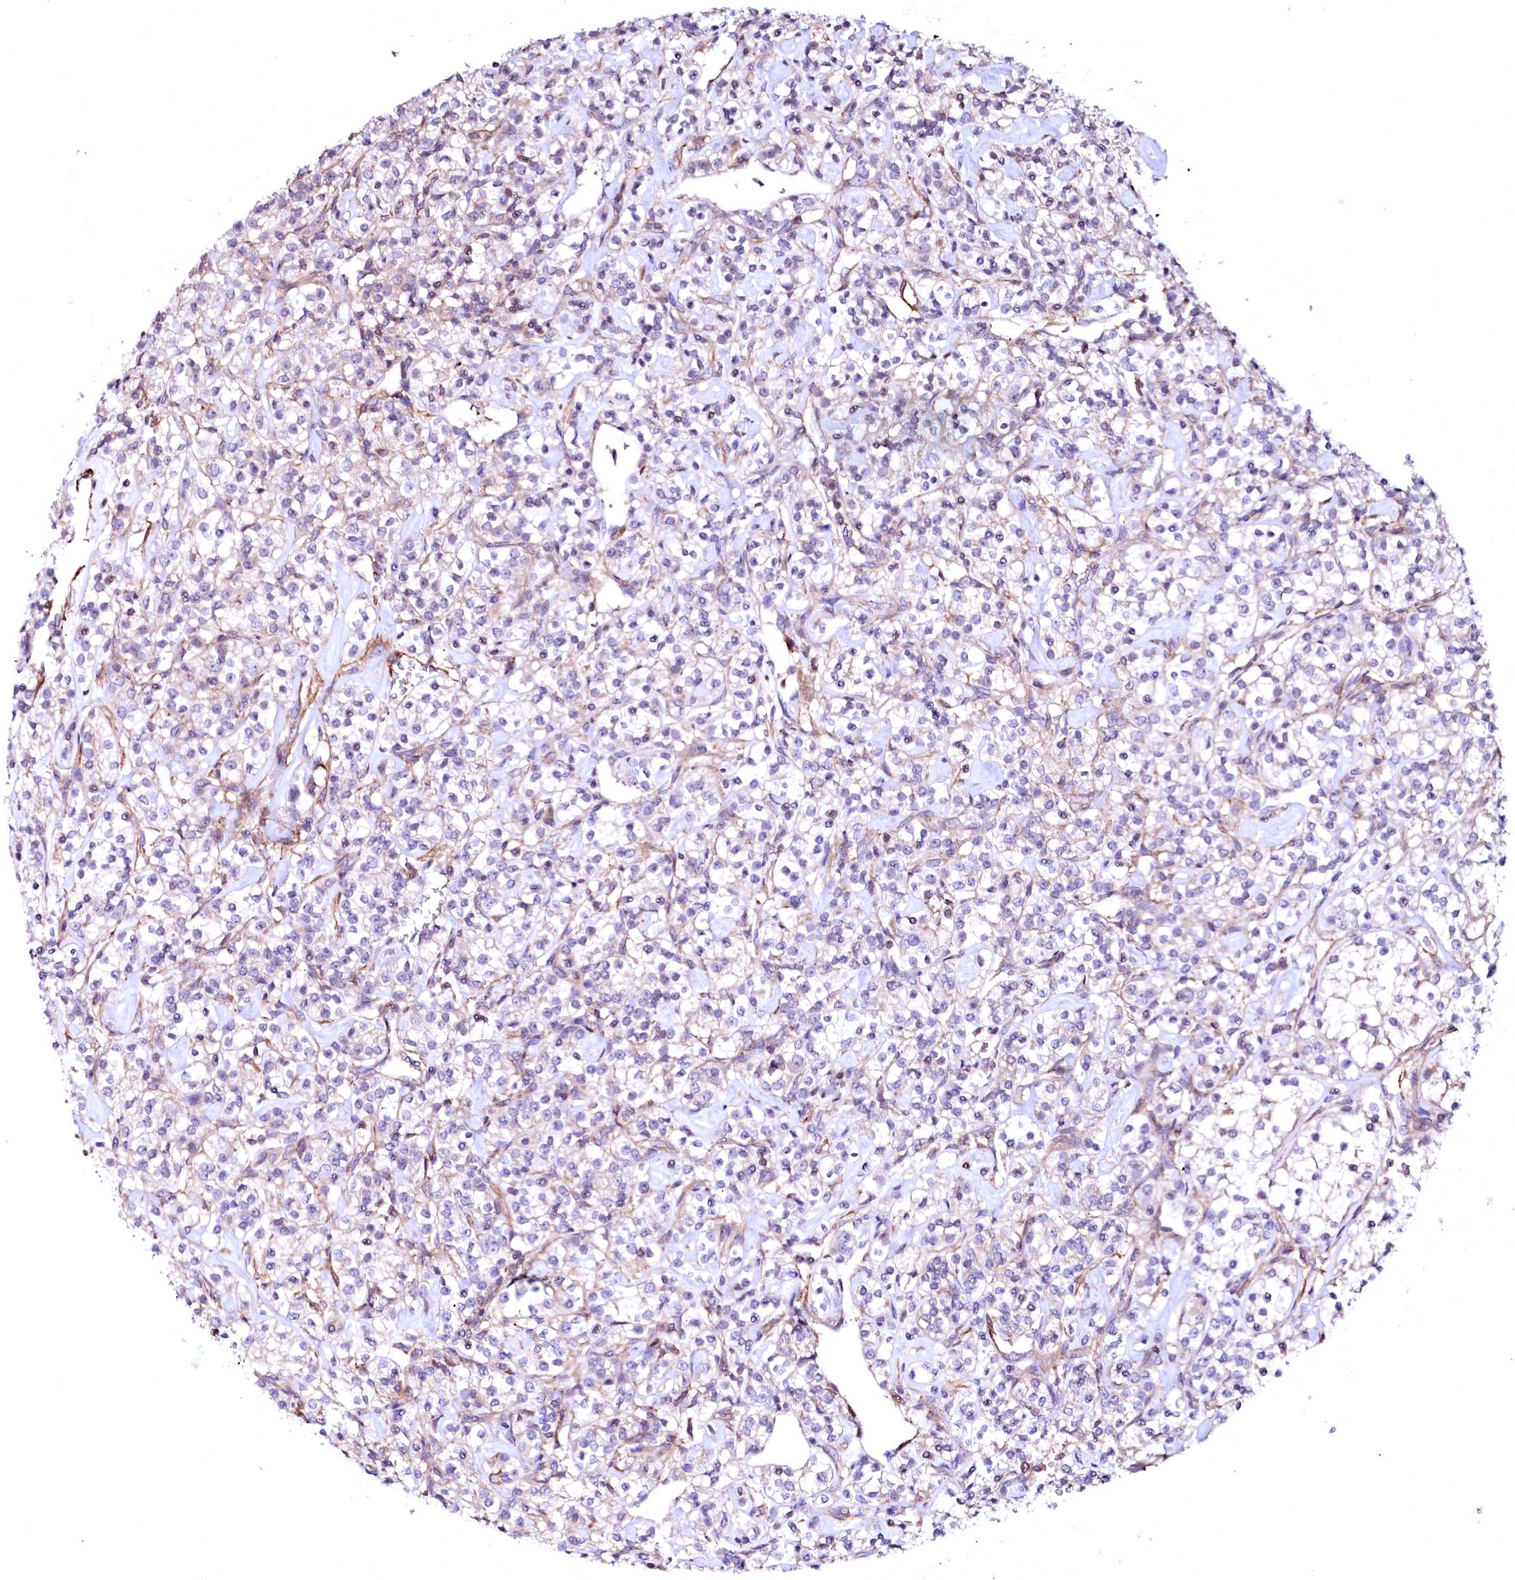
{"staining": {"intensity": "negative", "quantity": "none", "location": "none"}, "tissue": "renal cancer", "cell_type": "Tumor cells", "image_type": "cancer", "snomed": [{"axis": "morphology", "description": "Adenocarcinoma, NOS"}, {"axis": "topography", "description": "Kidney"}], "caption": "A high-resolution histopathology image shows immunohistochemistry staining of renal adenocarcinoma, which shows no significant positivity in tumor cells.", "gene": "GPR176", "patient": {"sex": "male", "age": 77}}